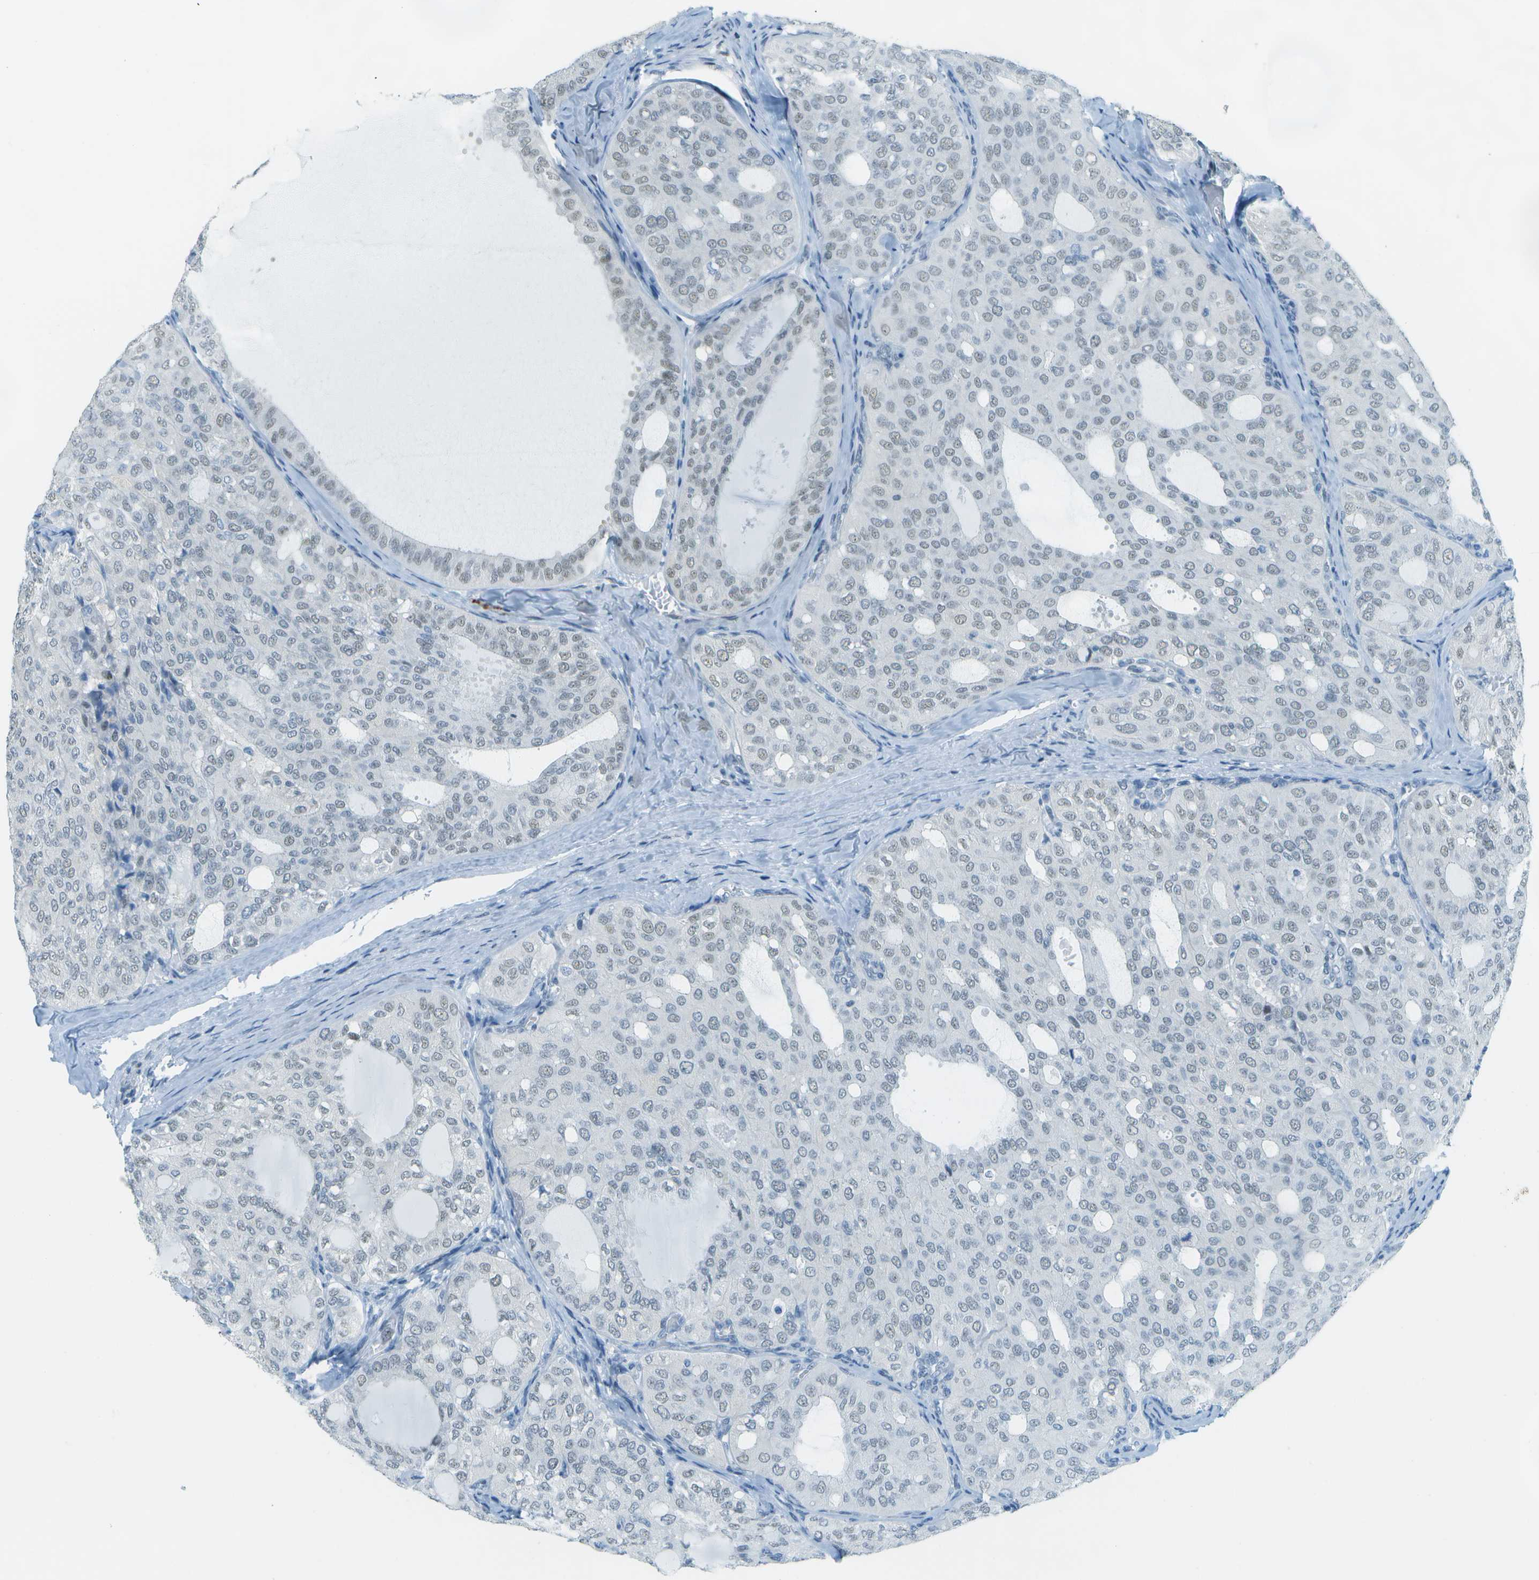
{"staining": {"intensity": "negative", "quantity": "none", "location": "none"}, "tissue": "thyroid cancer", "cell_type": "Tumor cells", "image_type": "cancer", "snomed": [{"axis": "morphology", "description": "Follicular adenoma carcinoma, NOS"}, {"axis": "topography", "description": "Thyroid gland"}], "caption": "Thyroid follicular adenoma carcinoma stained for a protein using IHC shows no staining tumor cells.", "gene": "NEK11", "patient": {"sex": "male", "age": 75}}